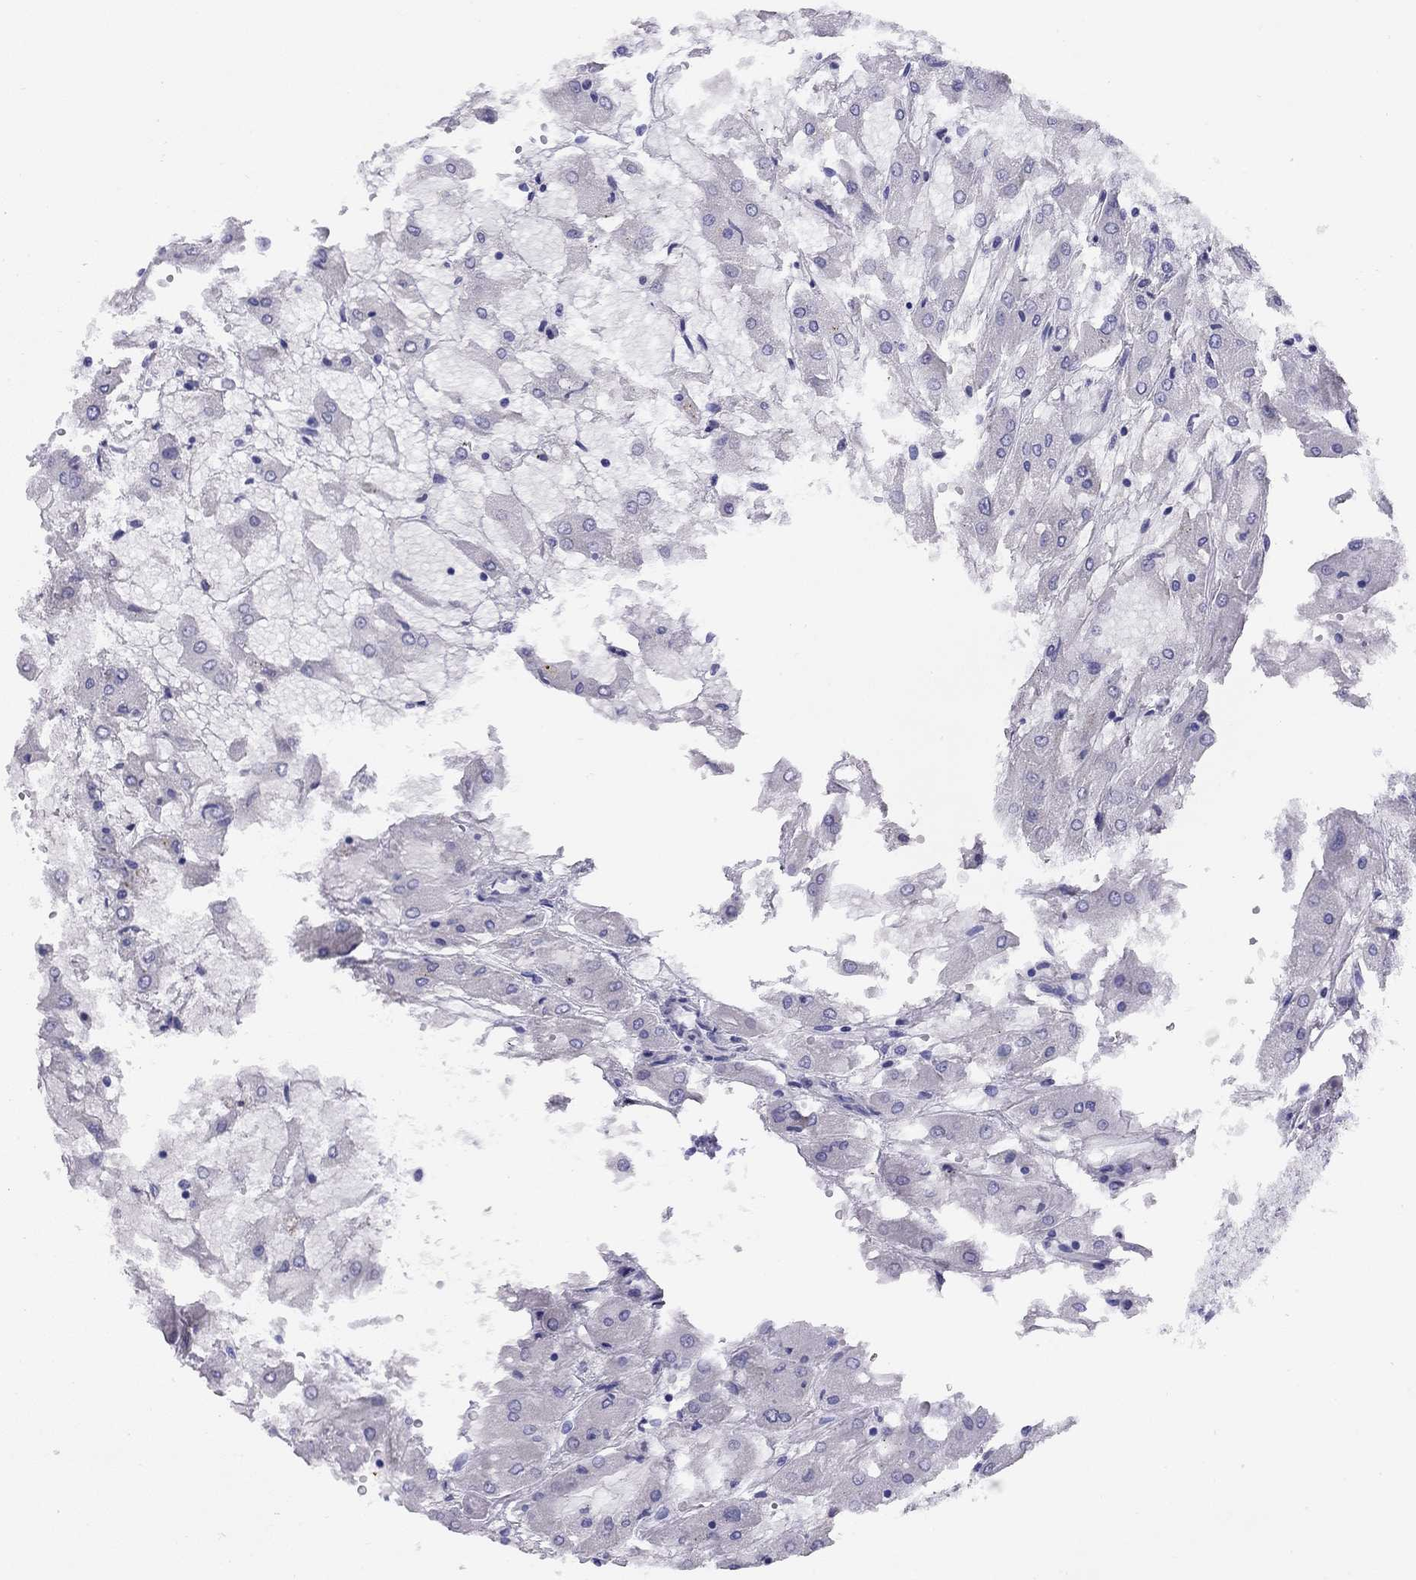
{"staining": {"intensity": "negative", "quantity": "none", "location": "none"}, "tissue": "renal cancer", "cell_type": "Tumor cells", "image_type": "cancer", "snomed": [{"axis": "morphology", "description": "Adenocarcinoma, NOS"}, {"axis": "topography", "description": "Kidney"}], "caption": "Tumor cells show no significant positivity in adenocarcinoma (renal).", "gene": "LRIT2", "patient": {"sex": "male", "age": 72}}